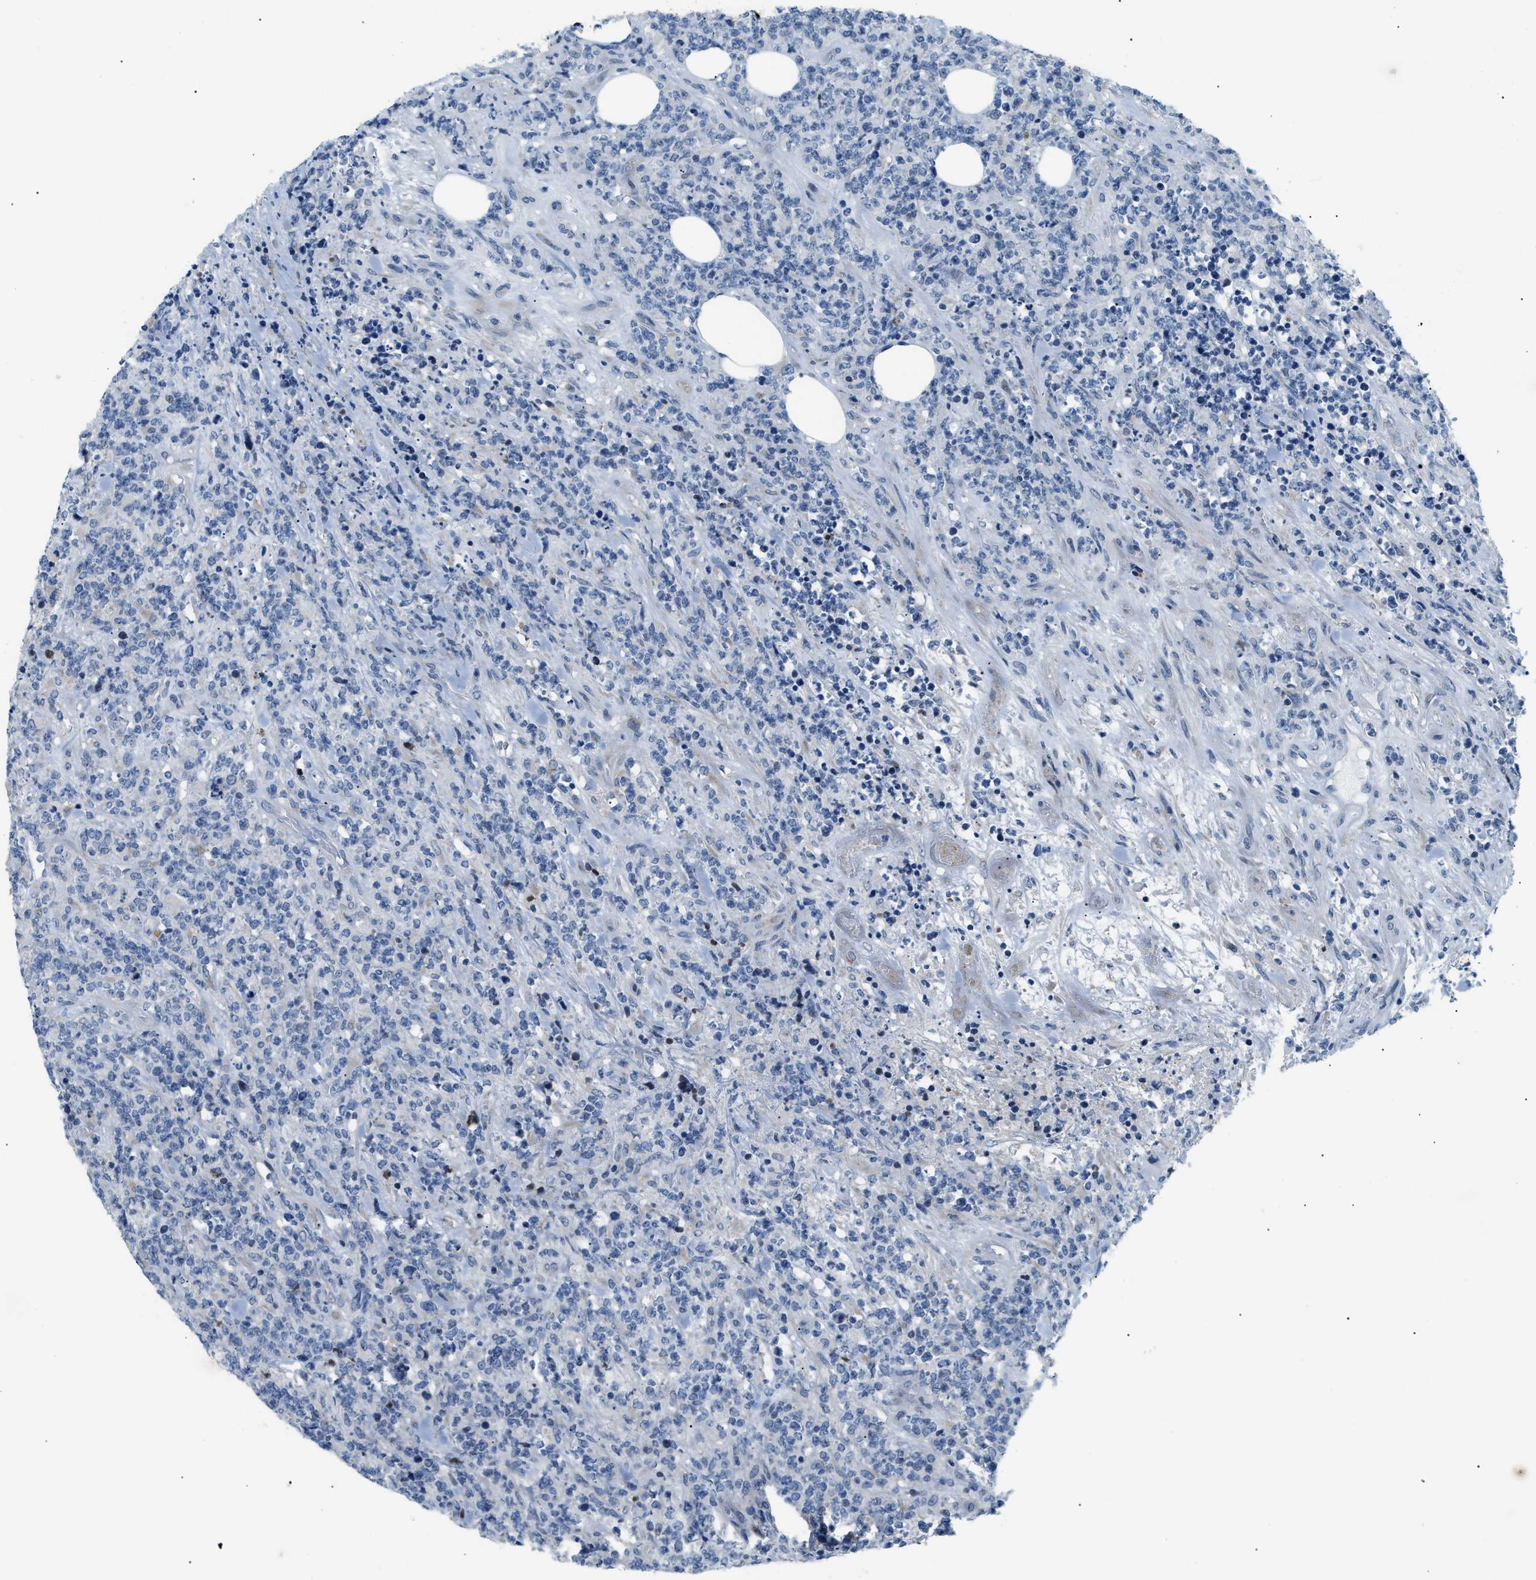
{"staining": {"intensity": "negative", "quantity": "none", "location": "none"}, "tissue": "lymphoma", "cell_type": "Tumor cells", "image_type": "cancer", "snomed": [{"axis": "morphology", "description": "Malignant lymphoma, non-Hodgkin's type, High grade"}, {"axis": "topography", "description": "Soft tissue"}], "caption": "This is an immunohistochemistry photomicrograph of human lymphoma. There is no positivity in tumor cells.", "gene": "FDCSP", "patient": {"sex": "male", "age": 18}}